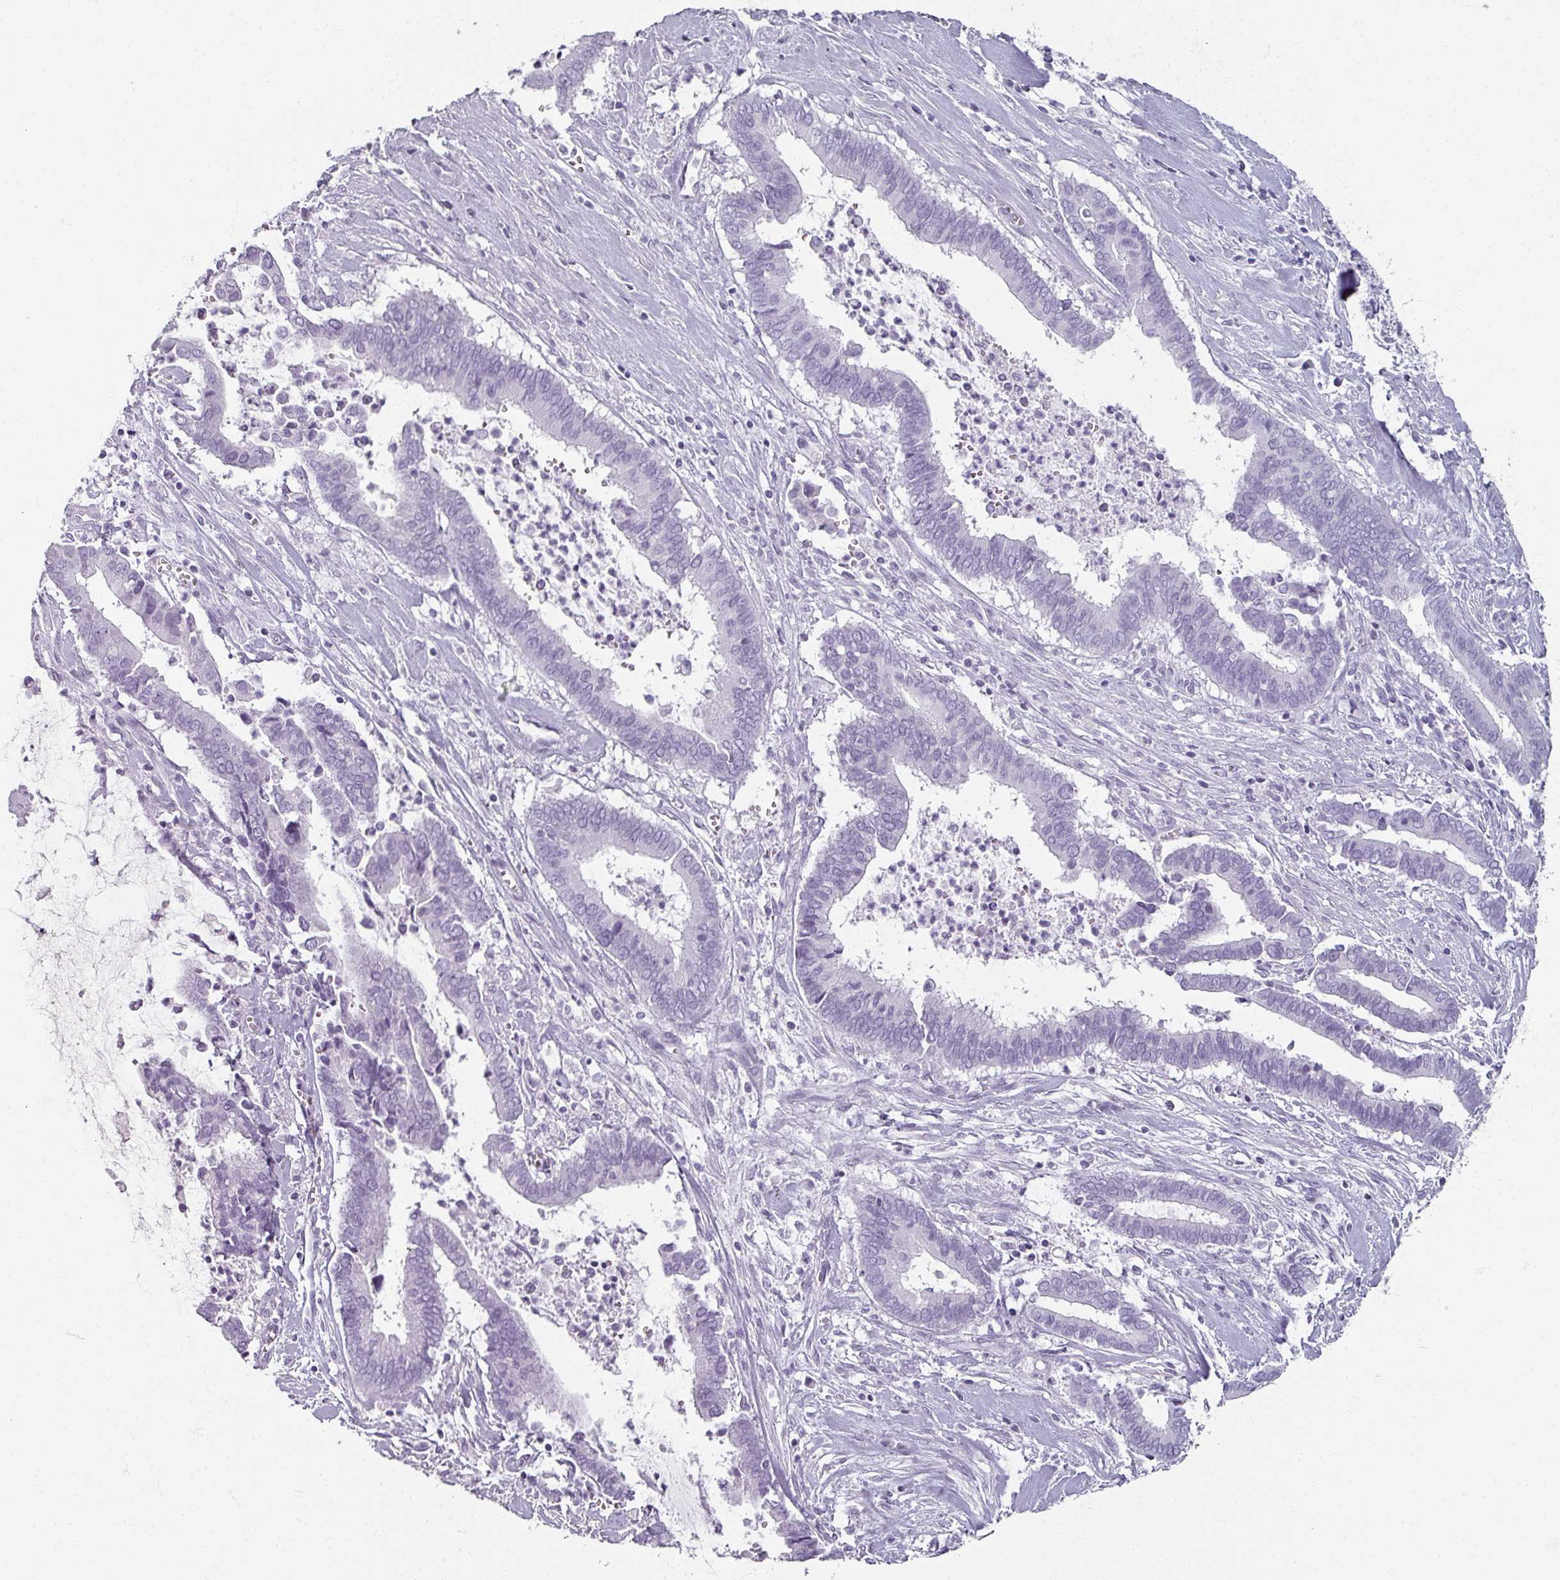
{"staining": {"intensity": "negative", "quantity": "none", "location": "none"}, "tissue": "cervical cancer", "cell_type": "Tumor cells", "image_type": "cancer", "snomed": [{"axis": "morphology", "description": "Adenocarcinoma, NOS"}, {"axis": "topography", "description": "Cervix"}], "caption": "Tumor cells are negative for brown protein staining in cervical cancer.", "gene": "REG3G", "patient": {"sex": "female", "age": 44}}